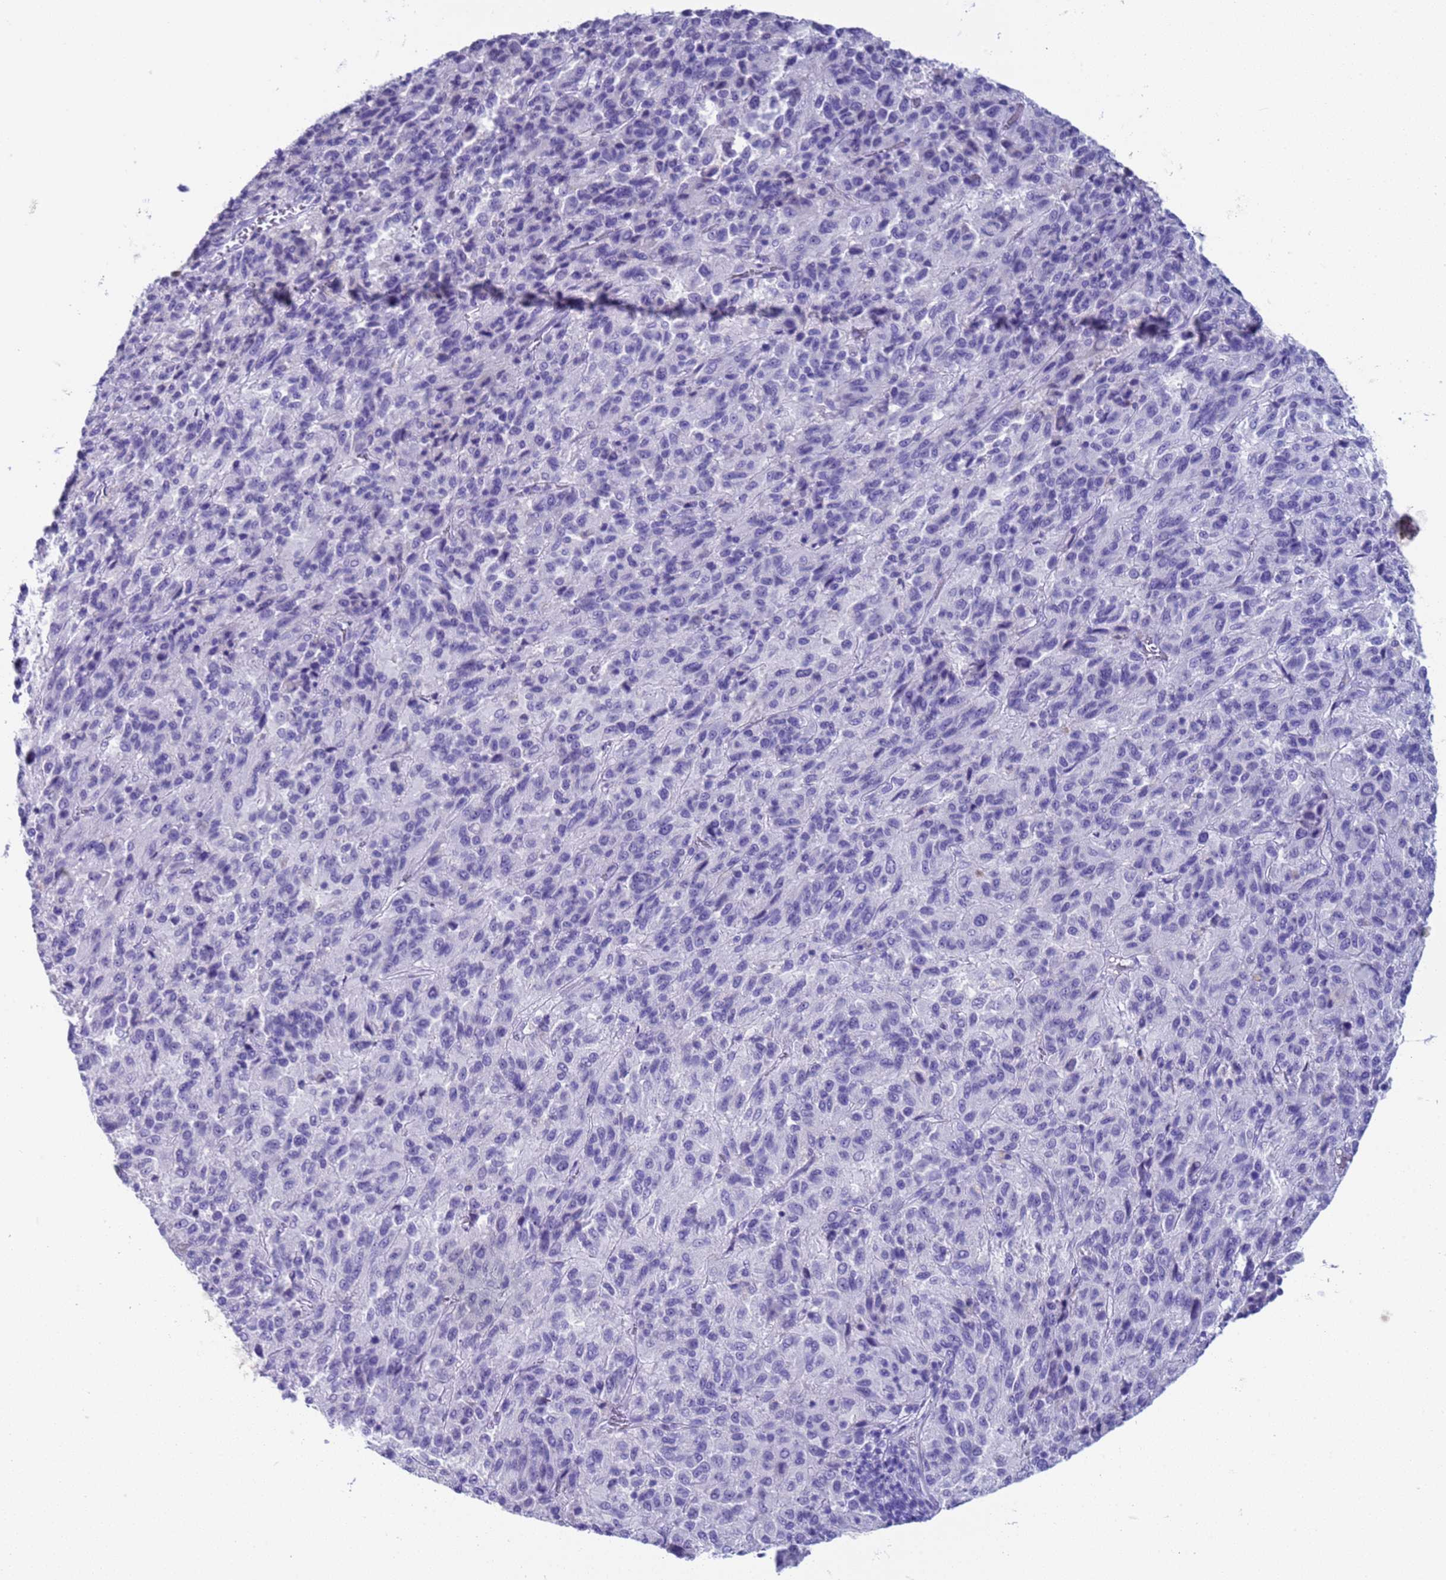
{"staining": {"intensity": "negative", "quantity": "none", "location": "none"}, "tissue": "melanoma", "cell_type": "Tumor cells", "image_type": "cancer", "snomed": [{"axis": "morphology", "description": "Malignant melanoma, Metastatic site"}, {"axis": "topography", "description": "Lung"}], "caption": "This is a photomicrograph of immunohistochemistry staining of melanoma, which shows no positivity in tumor cells.", "gene": "CKM", "patient": {"sex": "male", "age": 64}}